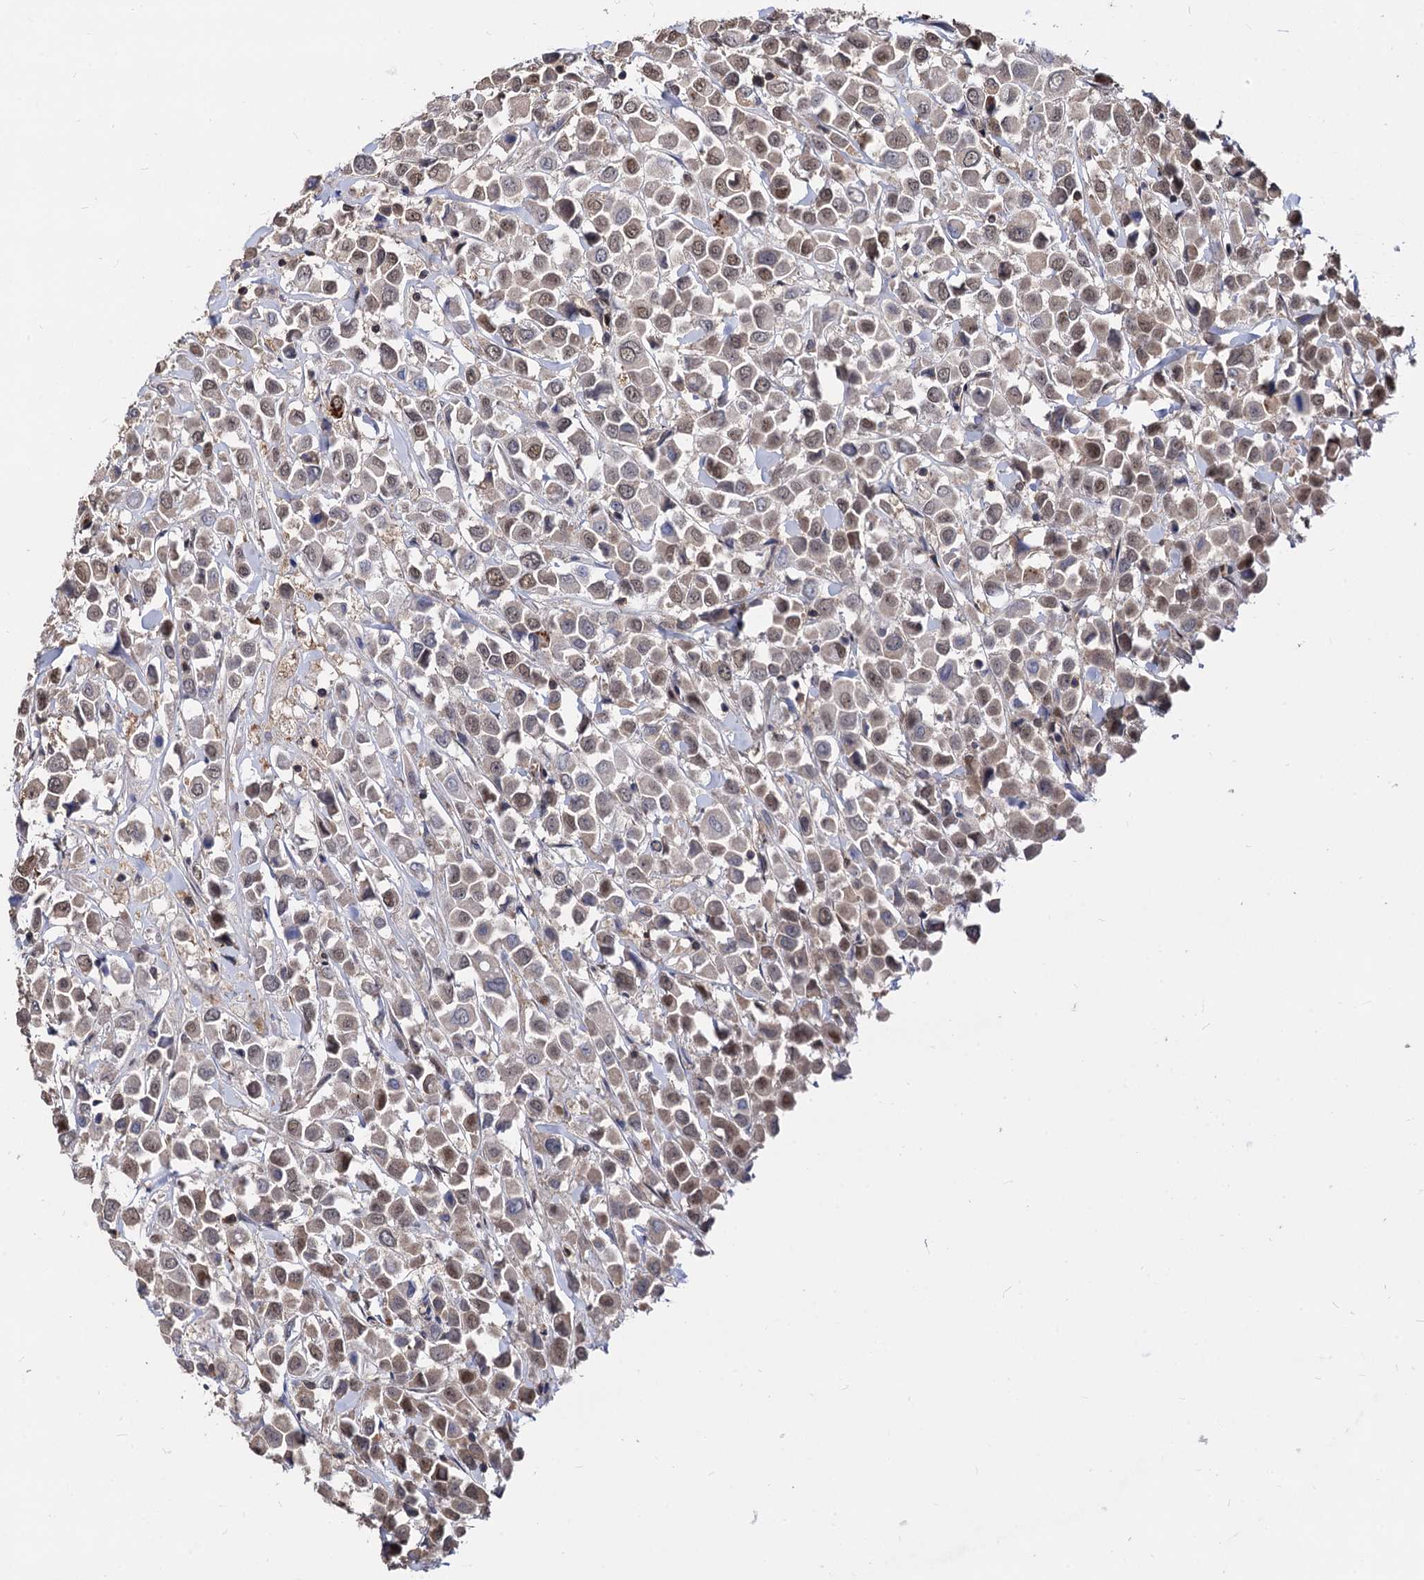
{"staining": {"intensity": "moderate", "quantity": ">75%", "location": "nuclear"}, "tissue": "breast cancer", "cell_type": "Tumor cells", "image_type": "cancer", "snomed": [{"axis": "morphology", "description": "Duct carcinoma"}, {"axis": "topography", "description": "Breast"}], "caption": "Protein staining shows moderate nuclear expression in approximately >75% of tumor cells in breast cancer.", "gene": "PSMD4", "patient": {"sex": "female", "age": 61}}